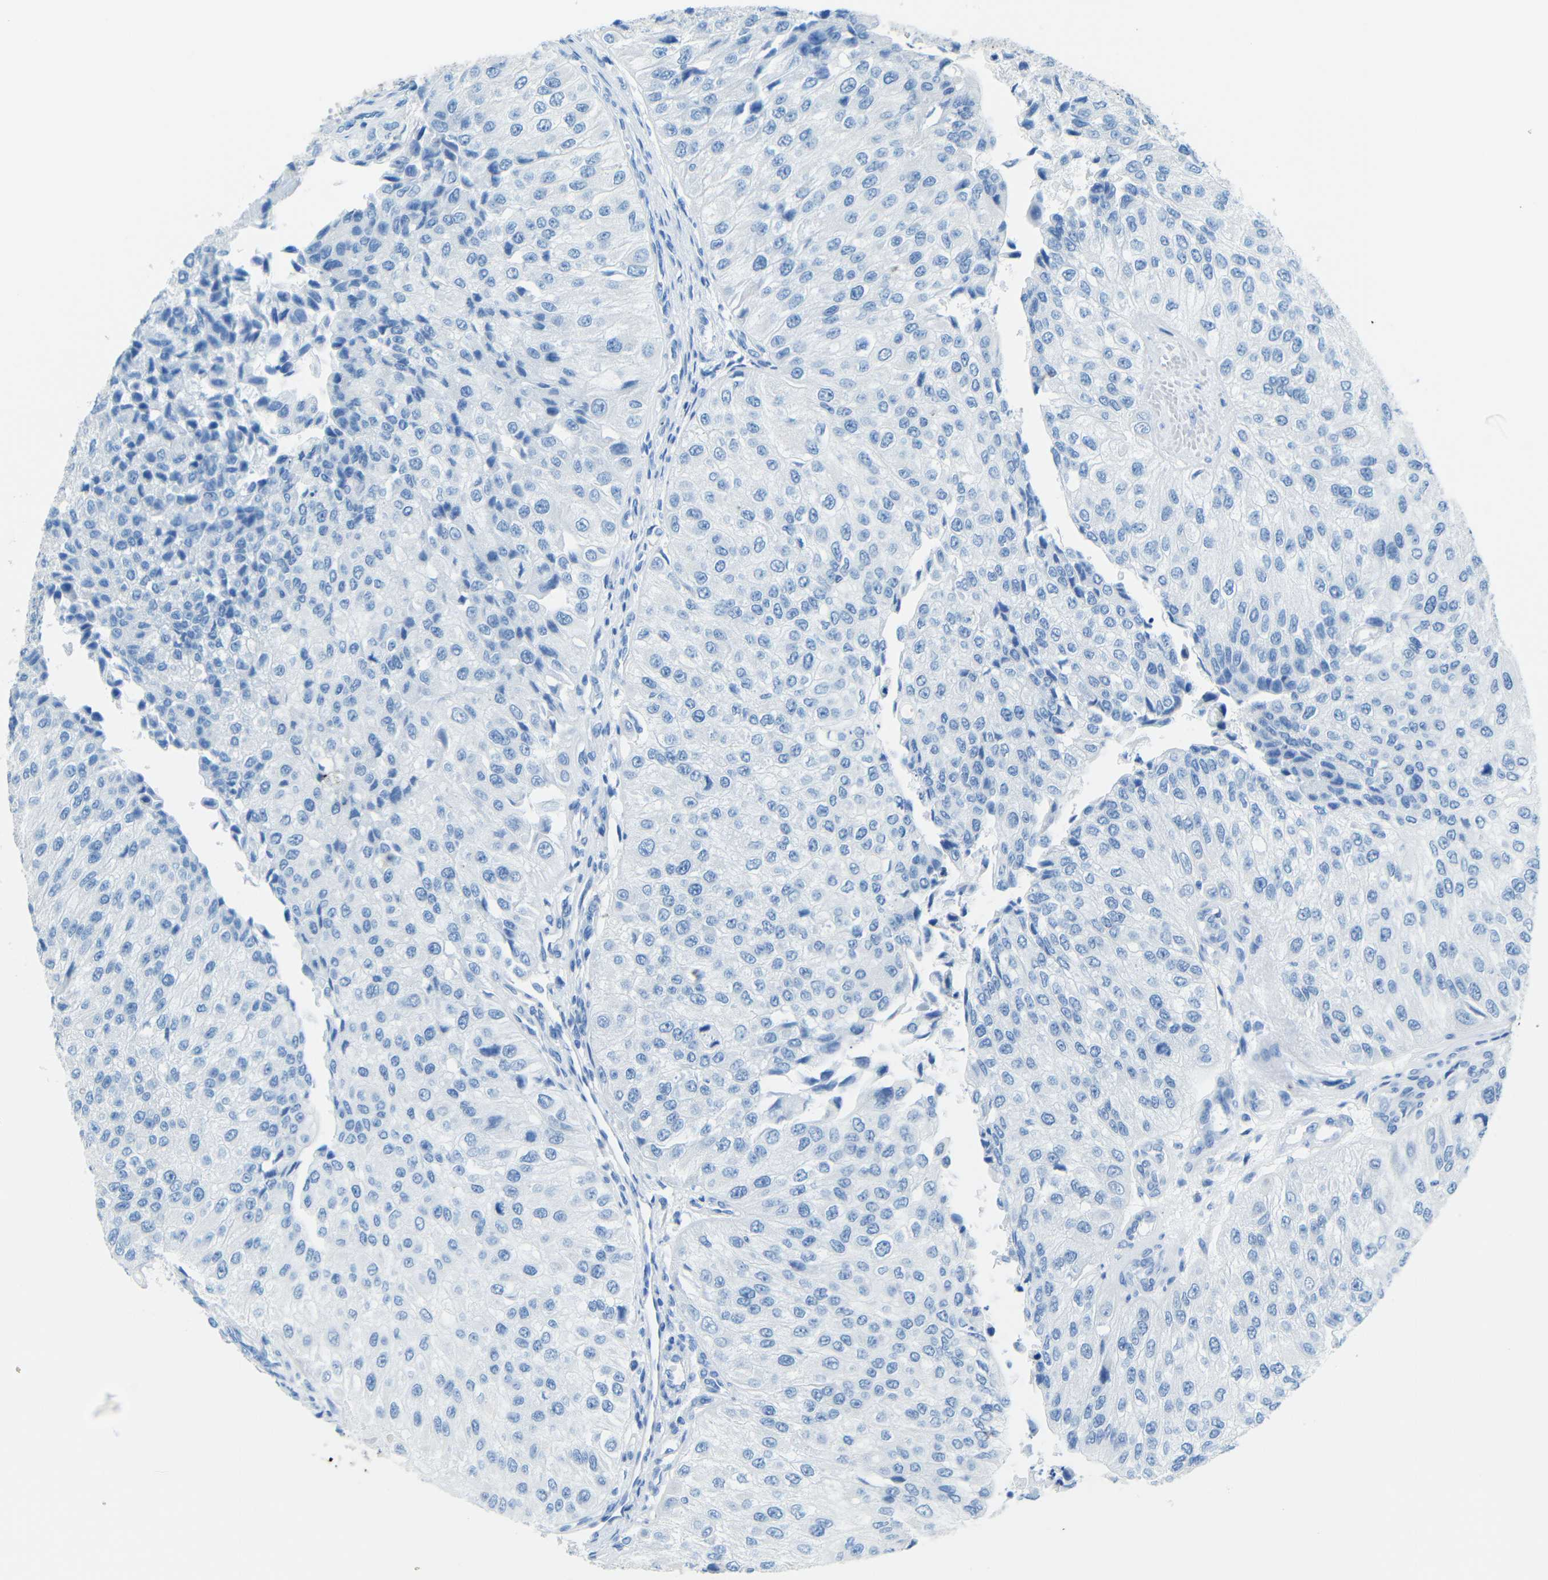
{"staining": {"intensity": "negative", "quantity": "none", "location": "none"}, "tissue": "urothelial cancer", "cell_type": "Tumor cells", "image_type": "cancer", "snomed": [{"axis": "morphology", "description": "Urothelial carcinoma, High grade"}, {"axis": "topography", "description": "Kidney"}, {"axis": "topography", "description": "Urinary bladder"}], "caption": "Urothelial cancer stained for a protein using immunohistochemistry shows no positivity tumor cells.", "gene": "TUBB4B", "patient": {"sex": "male", "age": 77}}